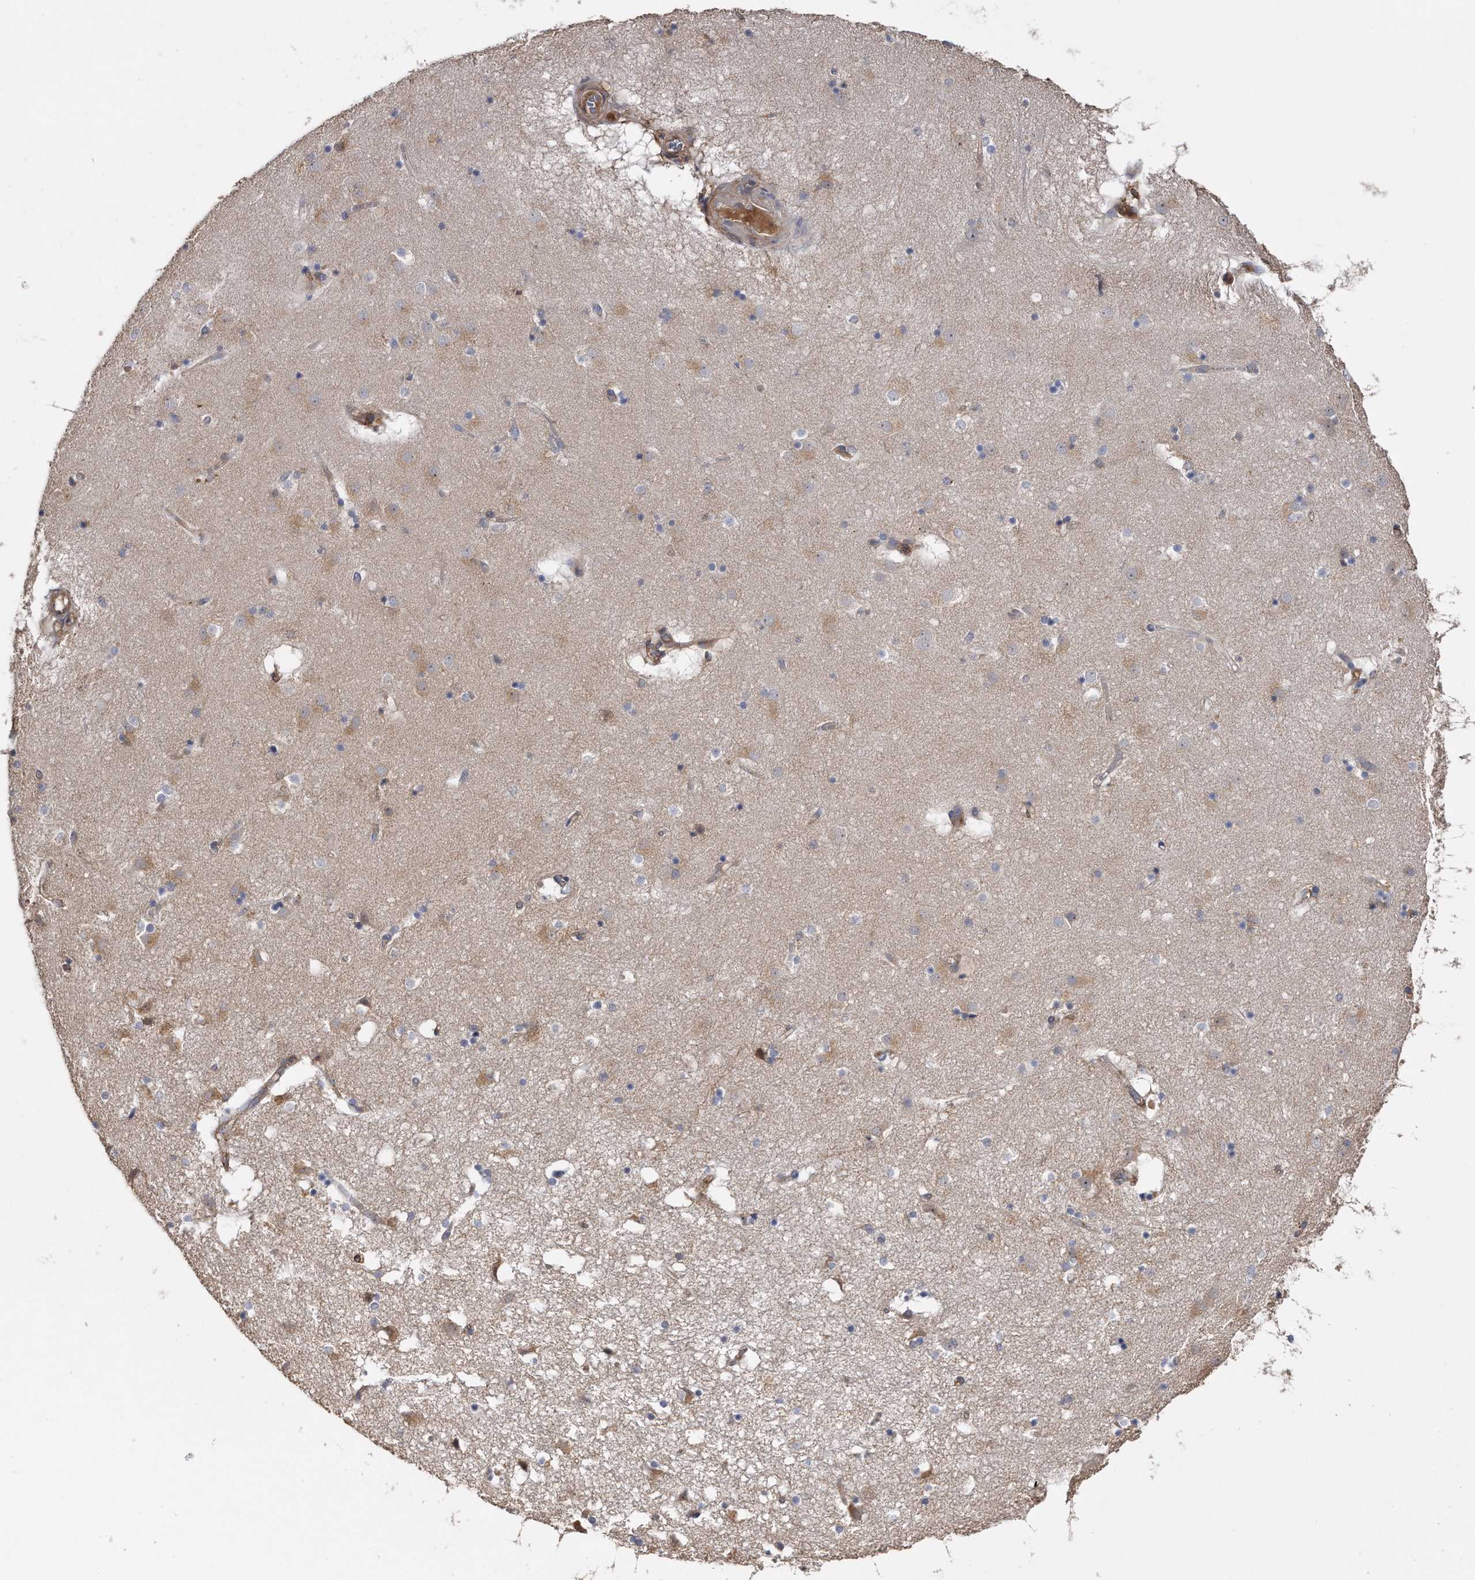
{"staining": {"intensity": "weak", "quantity": "<25%", "location": "cytoplasmic/membranous"}, "tissue": "caudate", "cell_type": "Glial cells", "image_type": "normal", "snomed": [{"axis": "morphology", "description": "Normal tissue, NOS"}, {"axis": "topography", "description": "Lateral ventricle wall"}], "caption": "Immunohistochemical staining of unremarkable caudate reveals no significant positivity in glial cells. (DAB IHC visualized using brightfield microscopy, high magnification).", "gene": "KCND3", "patient": {"sex": "male", "age": 70}}